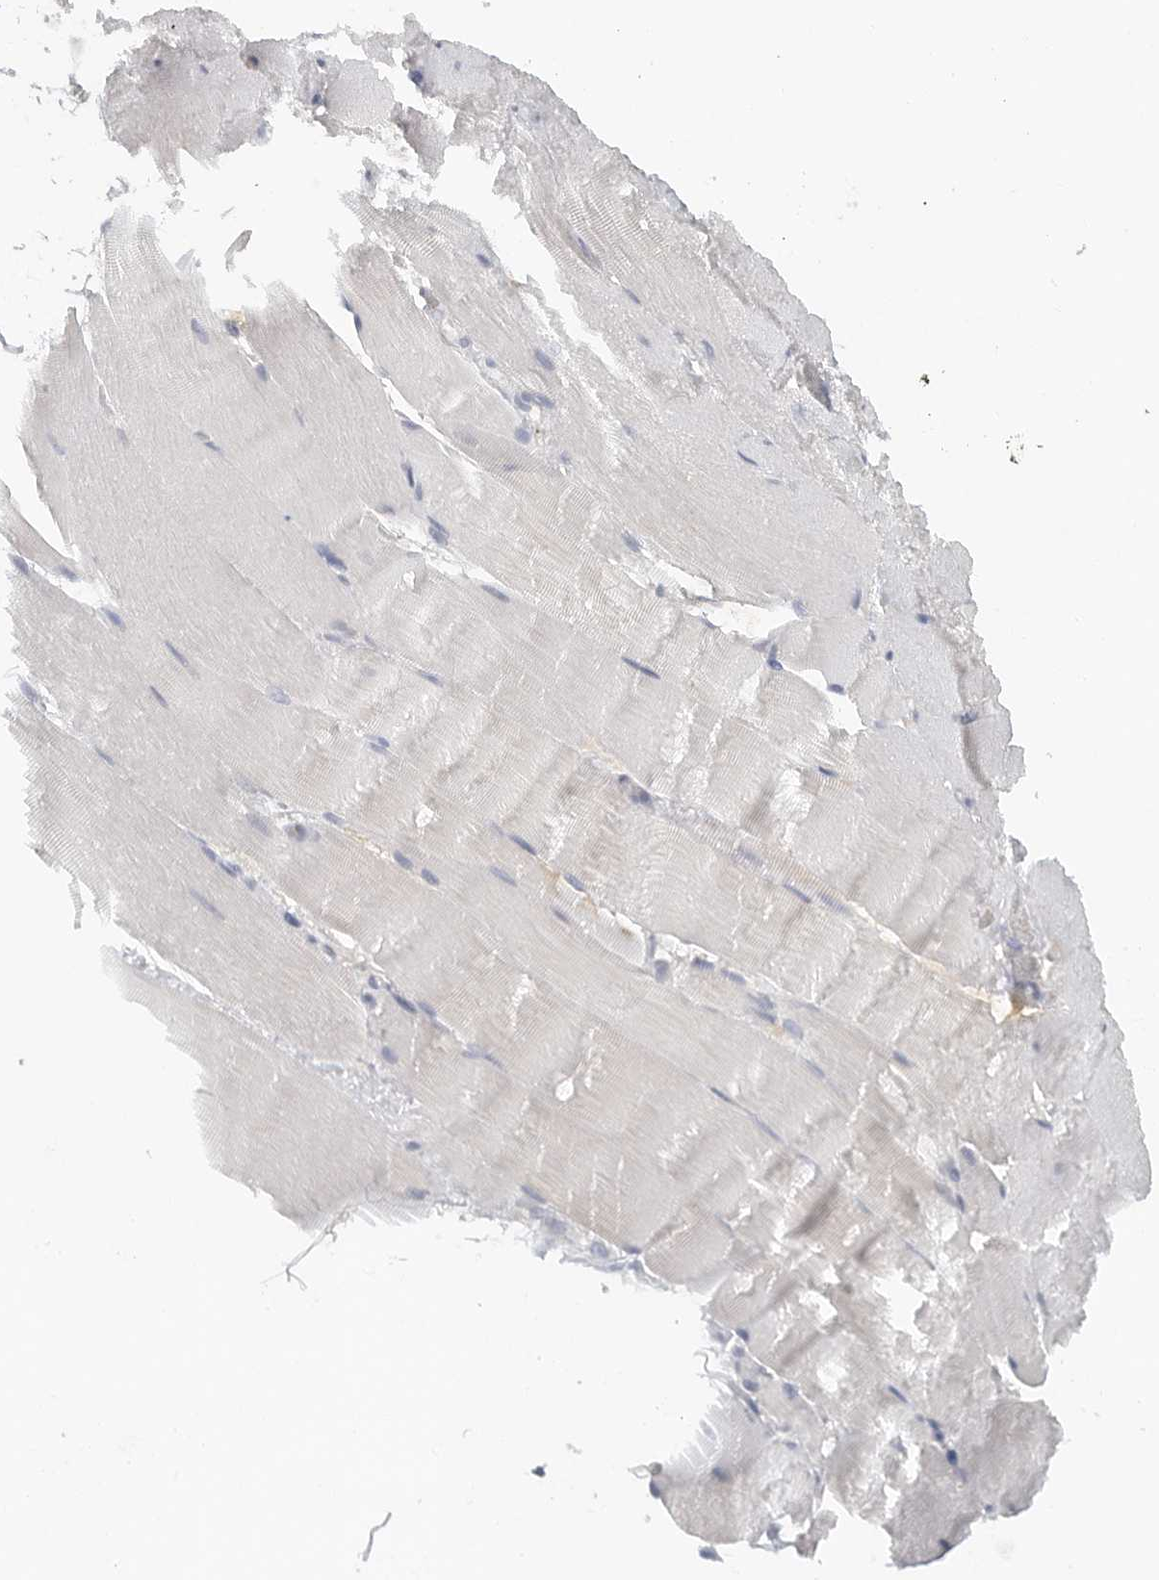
{"staining": {"intensity": "negative", "quantity": "none", "location": "none"}, "tissue": "skeletal muscle", "cell_type": "Myocytes", "image_type": "normal", "snomed": [{"axis": "morphology", "description": "Normal tissue, NOS"}, {"axis": "topography", "description": "Skin"}, {"axis": "topography", "description": "Skeletal muscle"}], "caption": "This is an immunohistochemistry (IHC) micrograph of normal human skeletal muscle. There is no expression in myocytes.", "gene": "PAM", "patient": {"sex": "male", "age": 83}}